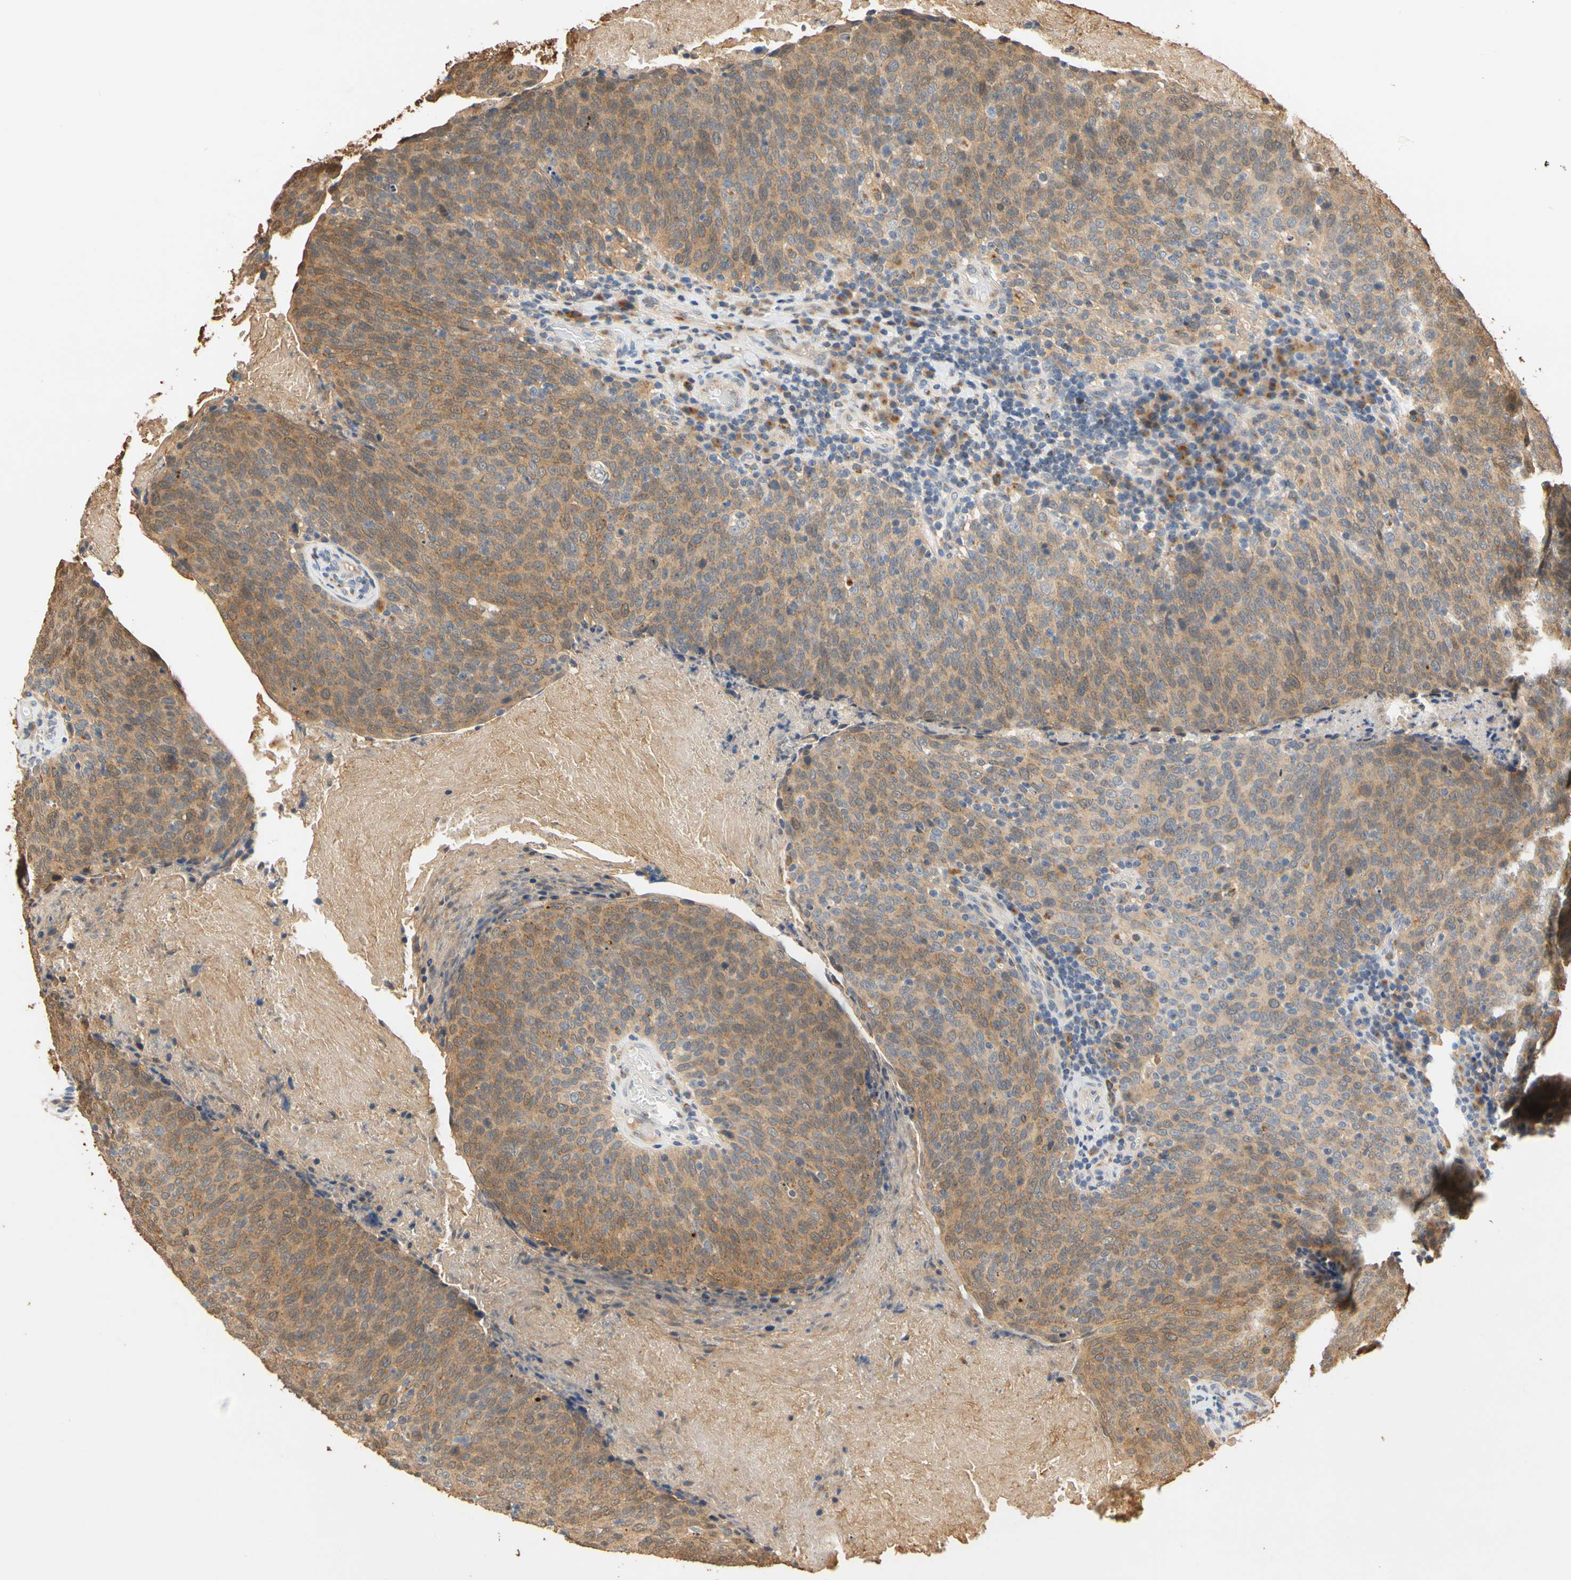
{"staining": {"intensity": "moderate", "quantity": ">75%", "location": "cytoplasmic/membranous"}, "tissue": "head and neck cancer", "cell_type": "Tumor cells", "image_type": "cancer", "snomed": [{"axis": "morphology", "description": "Squamous cell carcinoma, NOS"}, {"axis": "morphology", "description": "Squamous cell carcinoma, metastatic, NOS"}, {"axis": "topography", "description": "Lymph node"}, {"axis": "topography", "description": "Head-Neck"}], "caption": "Moderate cytoplasmic/membranous expression for a protein is identified in approximately >75% of tumor cells of head and neck cancer using IHC.", "gene": "GPSM2", "patient": {"sex": "male", "age": 62}}